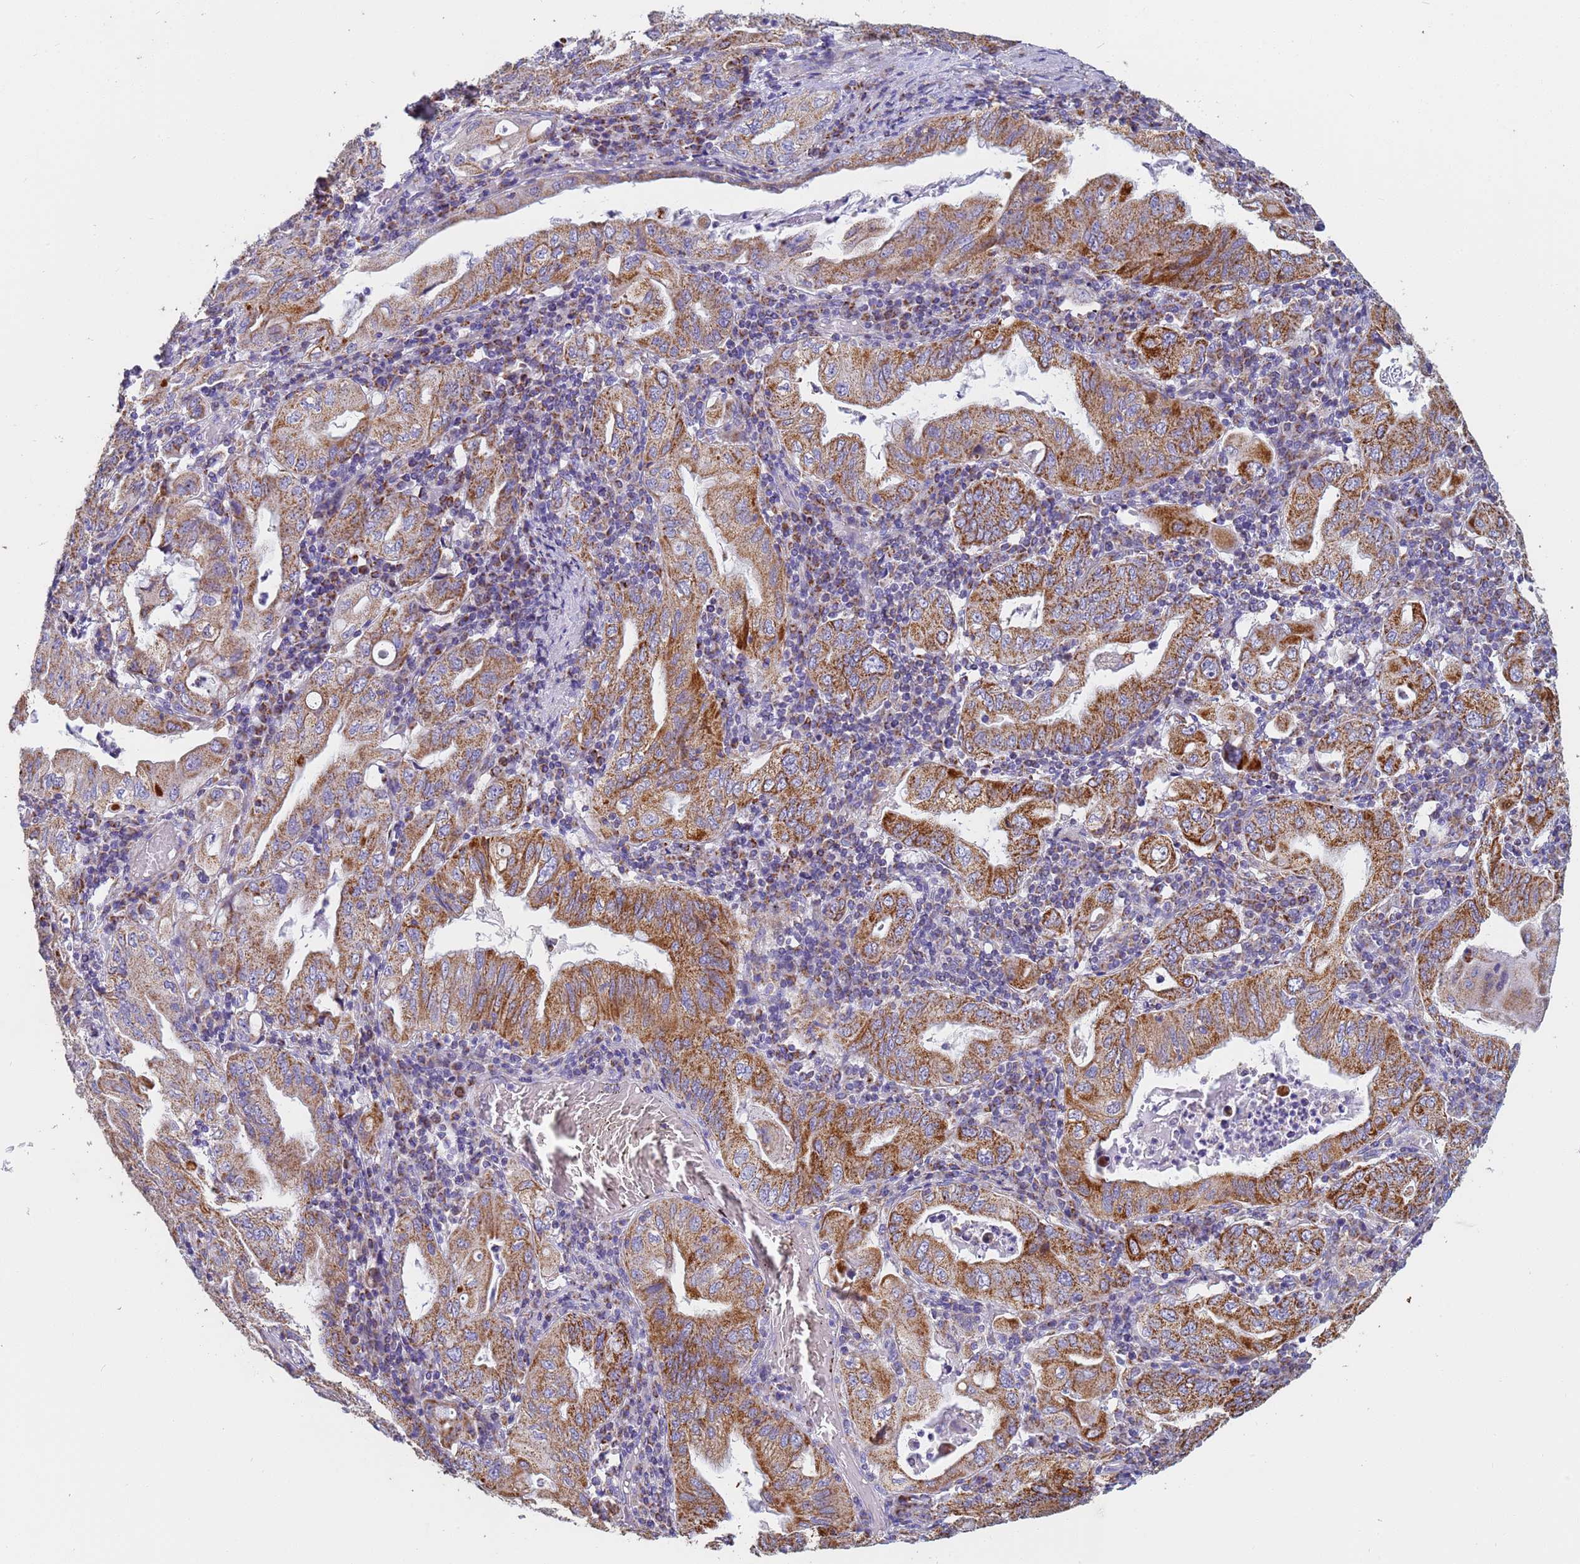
{"staining": {"intensity": "moderate", "quantity": ">75%", "location": "cytoplasmic/membranous"}, "tissue": "stomach cancer", "cell_type": "Tumor cells", "image_type": "cancer", "snomed": [{"axis": "morphology", "description": "Normal tissue, NOS"}, {"axis": "morphology", "description": "Adenocarcinoma, NOS"}, {"axis": "topography", "description": "Esophagus"}, {"axis": "topography", "description": "Stomach, upper"}, {"axis": "topography", "description": "Peripheral nerve tissue"}], "caption": "A photomicrograph of human stomach cancer (adenocarcinoma) stained for a protein shows moderate cytoplasmic/membranous brown staining in tumor cells.", "gene": "UQCRH", "patient": {"sex": "male", "age": 62}}